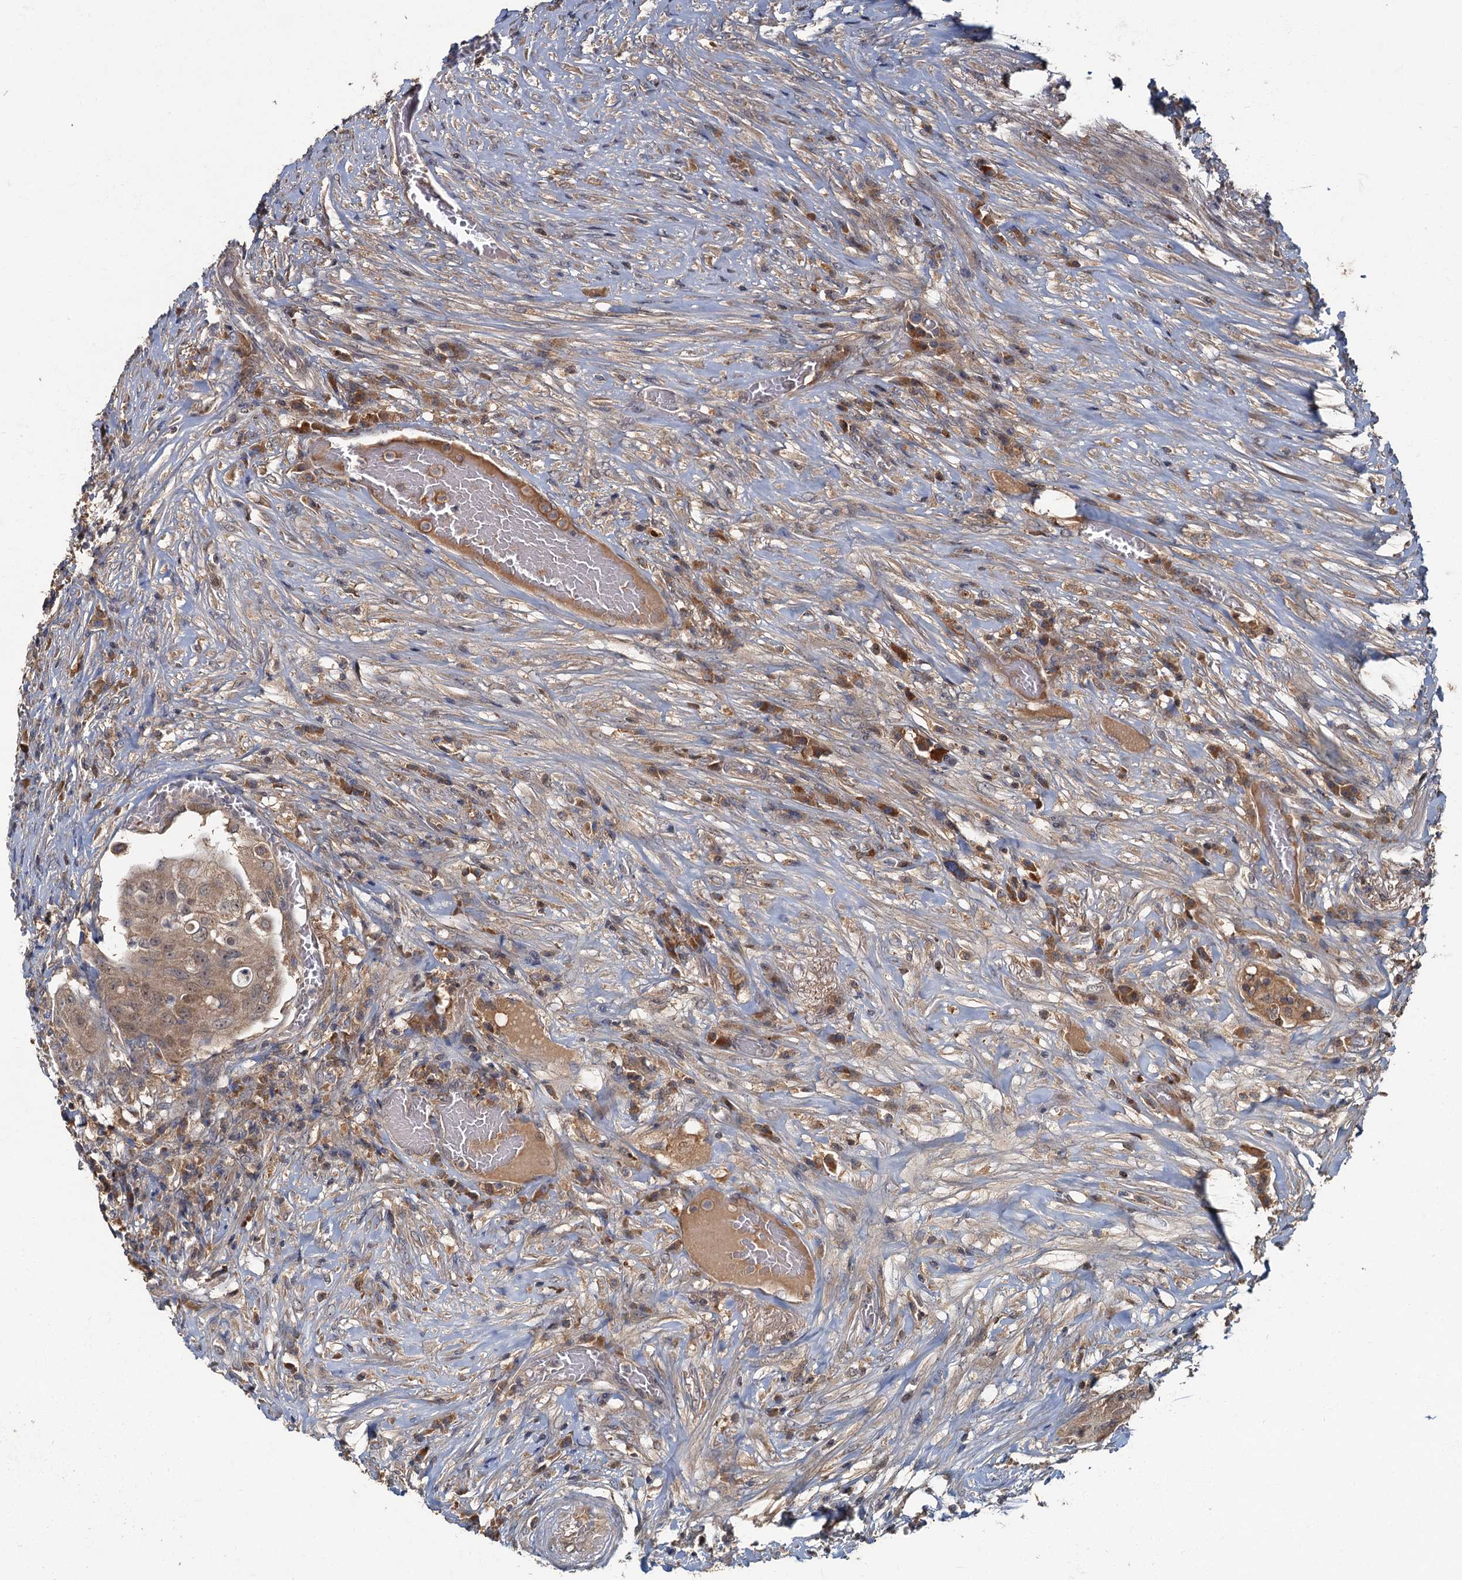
{"staining": {"intensity": "moderate", "quantity": ">75%", "location": "cytoplasmic/membranous,nuclear"}, "tissue": "urothelial cancer", "cell_type": "Tumor cells", "image_type": "cancer", "snomed": [{"axis": "morphology", "description": "Urothelial carcinoma, High grade"}, {"axis": "topography", "description": "Urinary bladder"}], "caption": "Approximately >75% of tumor cells in urothelial cancer exhibit moderate cytoplasmic/membranous and nuclear protein staining as visualized by brown immunohistochemical staining.", "gene": "WDCP", "patient": {"sex": "female", "age": 63}}